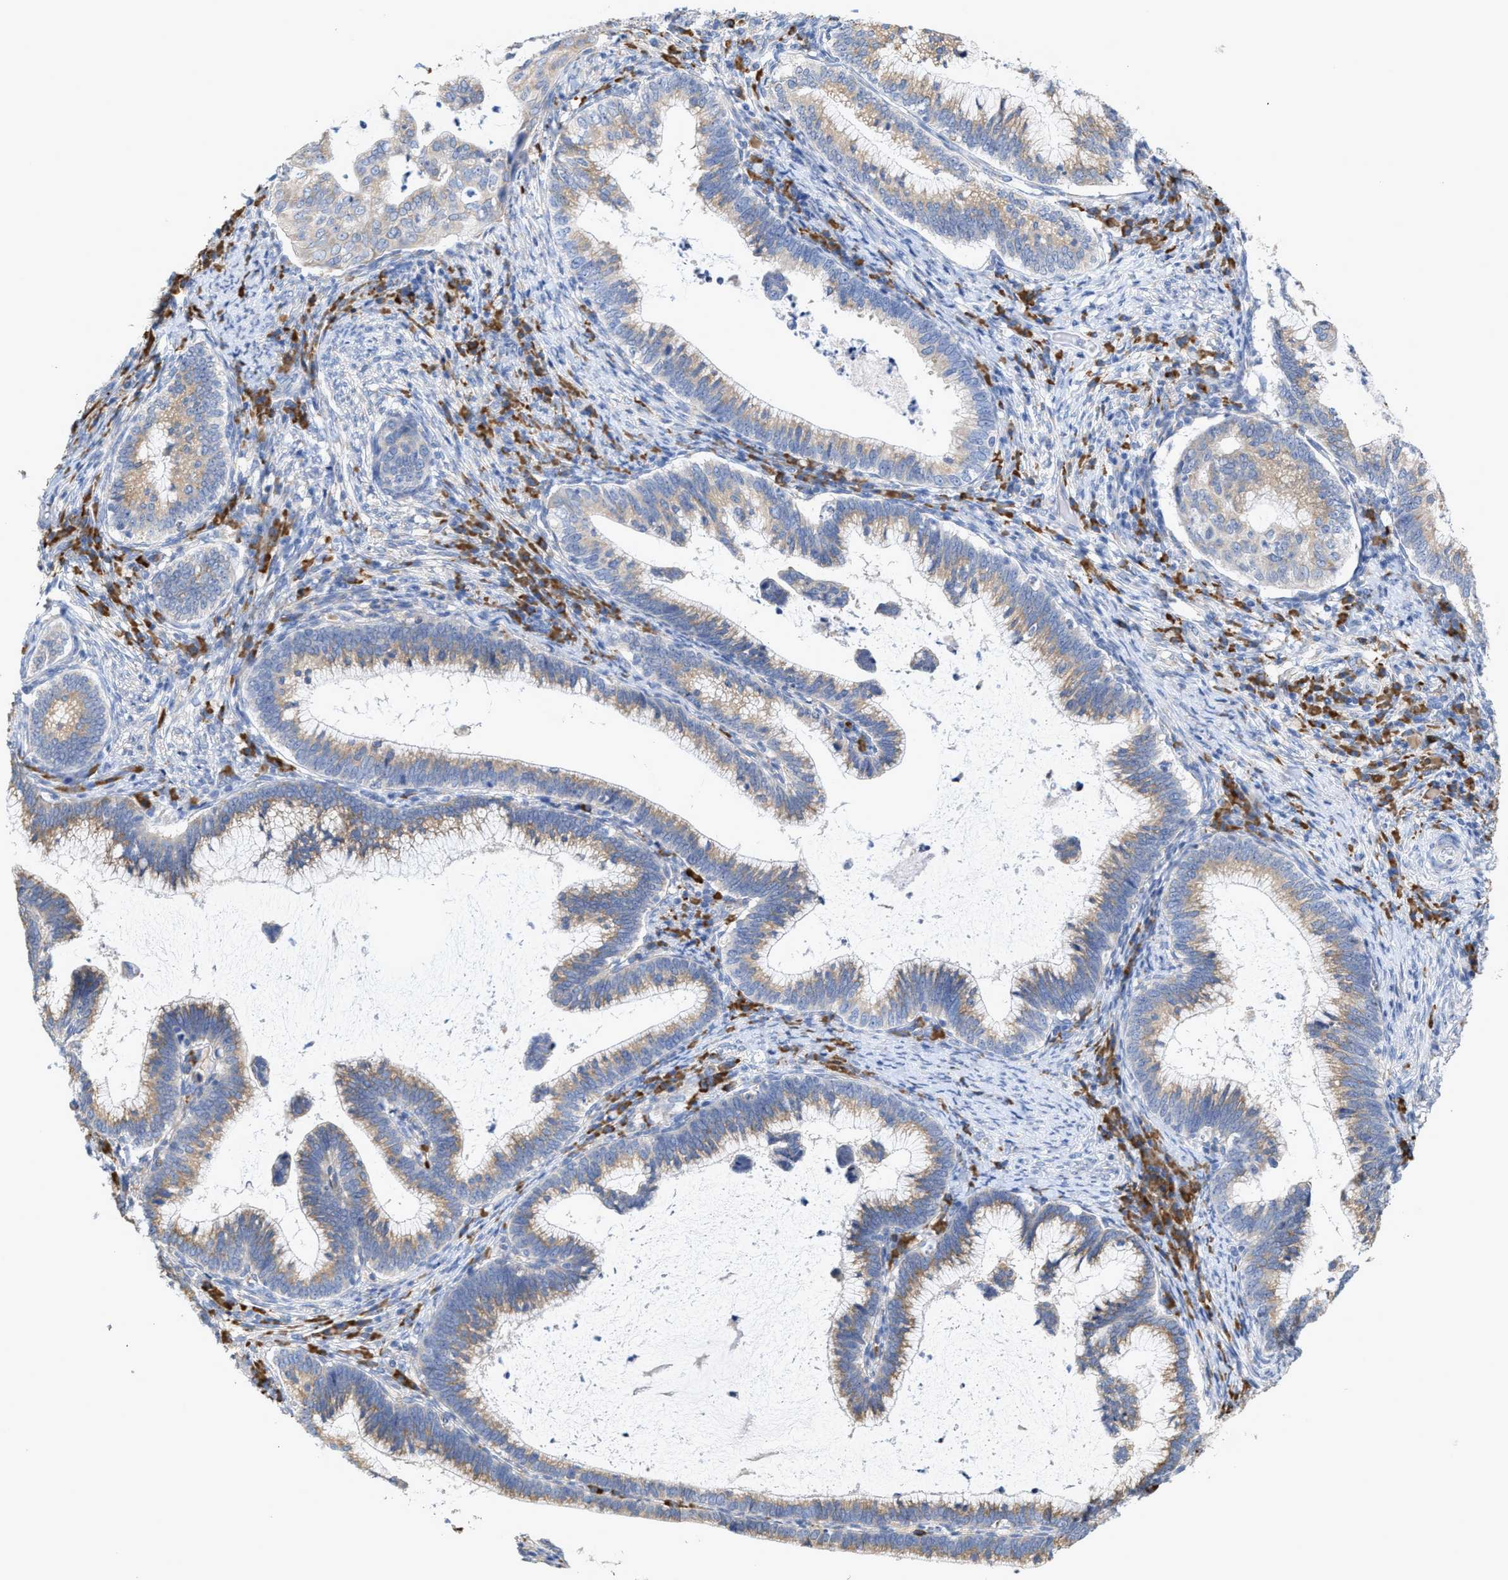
{"staining": {"intensity": "moderate", "quantity": ">75%", "location": "cytoplasmic/membranous"}, "tissue": "cervical cancer", "cell_type": "Tumor cells", "image_type": "cancer", "snomed": [{"axis": "morphology", "description": "Adenocarcinoma, NOS"}, {"axis": "topography", "description": "Cervix"}], "caption": "A micrograph showing moderate cytoplasmic/membranous positivity in about >75% of tumor cells in cervical cancer, as visualized by brown immunohistochemical staining.", "gene": "RYR2", "patient": {"sex": "female", "age": 36}}